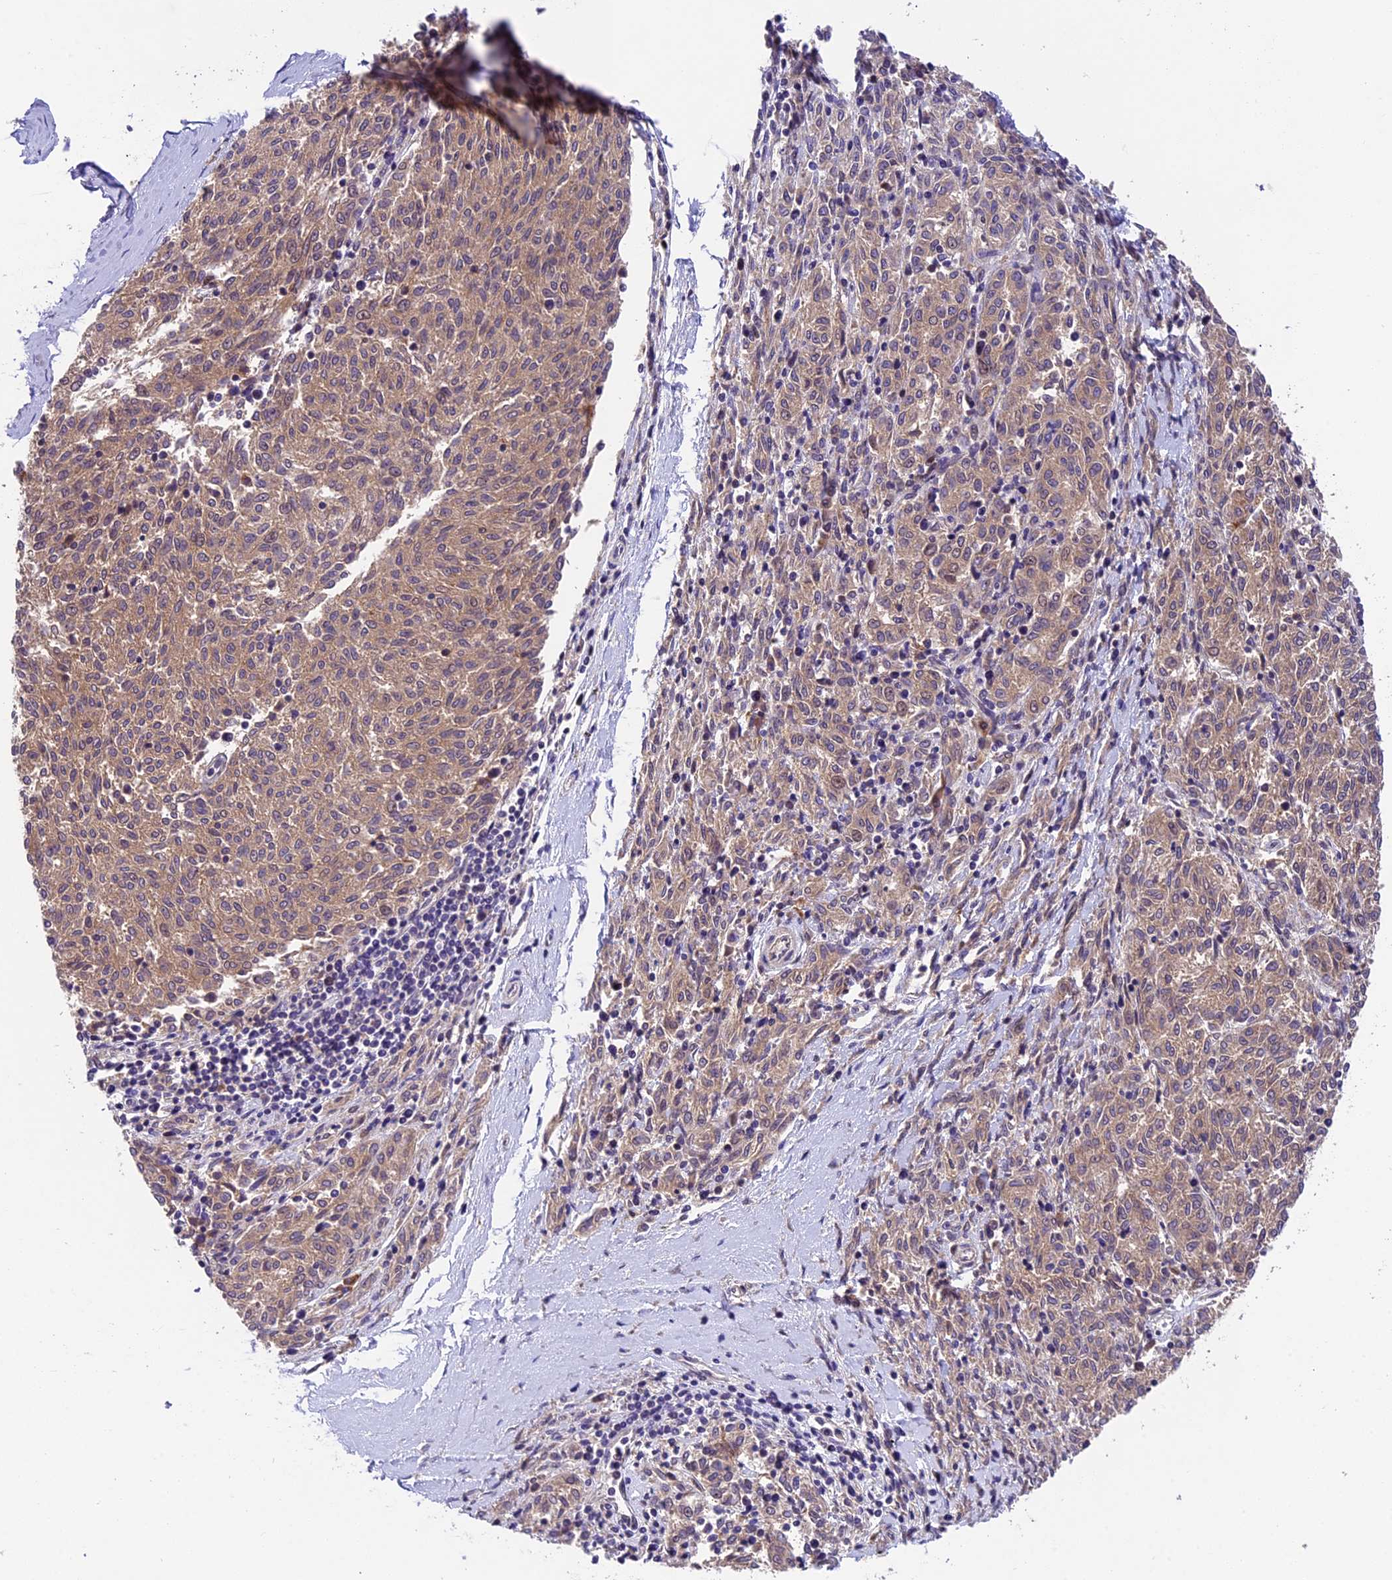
{"staining": {"intensity": "weak", "quantity": ">75%", "location": "cytoplasmic/membranous"}, "tissue": "melanoma", "cell_type": "Tumor cells", "image_type": "cancer", "snomed": [{"axis": "morphology", "description": "Malignant melanoma, NOS"}, {"axis": "topography", "description": "Skin"}], "caption": "High-power microscopy captured an immunohistochemistry (IHC) histopathology image of malignant melanoma, revealing weak cytoplasmic/membranous expression in approximately >75% of tumor cells.", "gene": "CCSER1", "patient": {"sex": "female", "age": 72}}